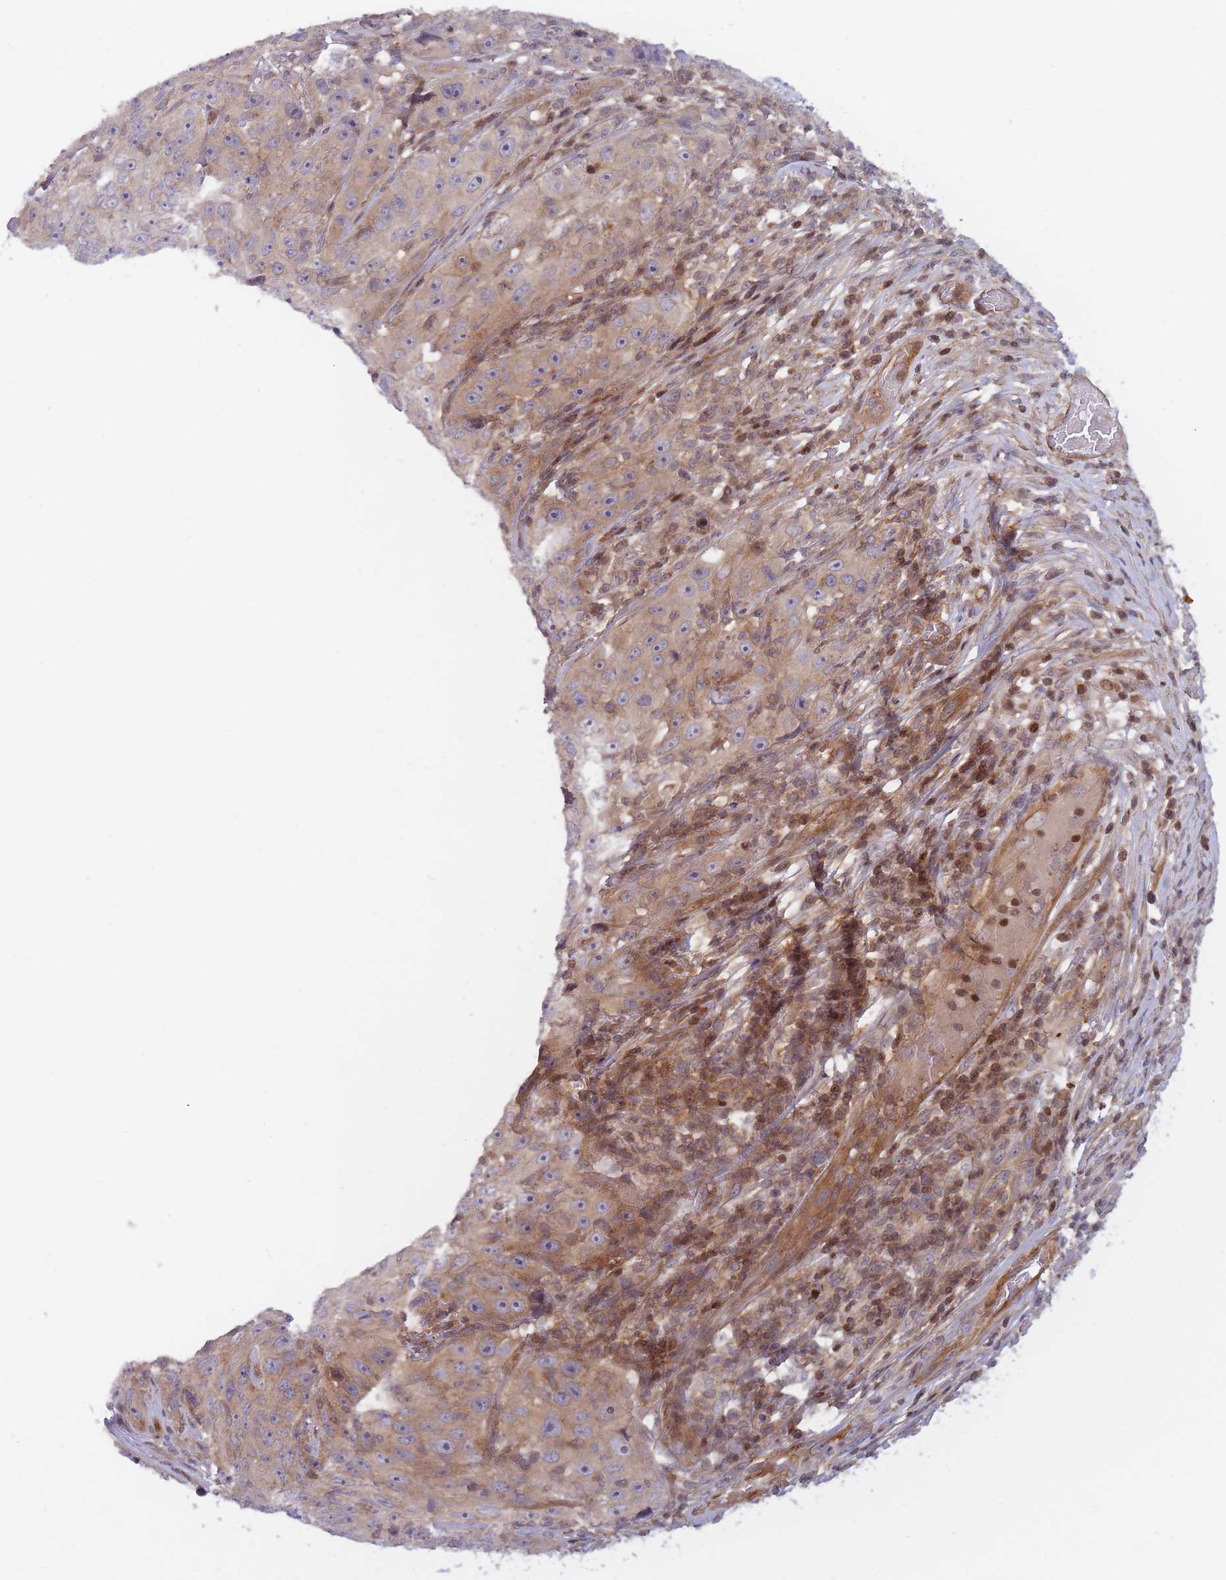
{"staining": {"intensity": "weak", "quantity": ">75%", "location": "cytoplasmic/membranous"}, "tissue": "skin cancer", "cell_type": "Tumor cells", "image_type": "cancer", "snomed": [{"axis": "morphology", "description": "Squamous cell carcinoma, NOS"}, {"axis": "topography", "description": "Skin"}], "caption": "The photomicrograph reveals a brown stain indicating the presence of a protein in the cytoplasmic/membranous of tumor cells in skin squamous cell carcinoma. The staining was performed using DAB to visualize the protein expression in brown, while the nuclei were stained in blue with hematoxylin (Magnification: 20x).", "gene": "SLC35F5", "patient": {"sex": "female", "age": 87}}